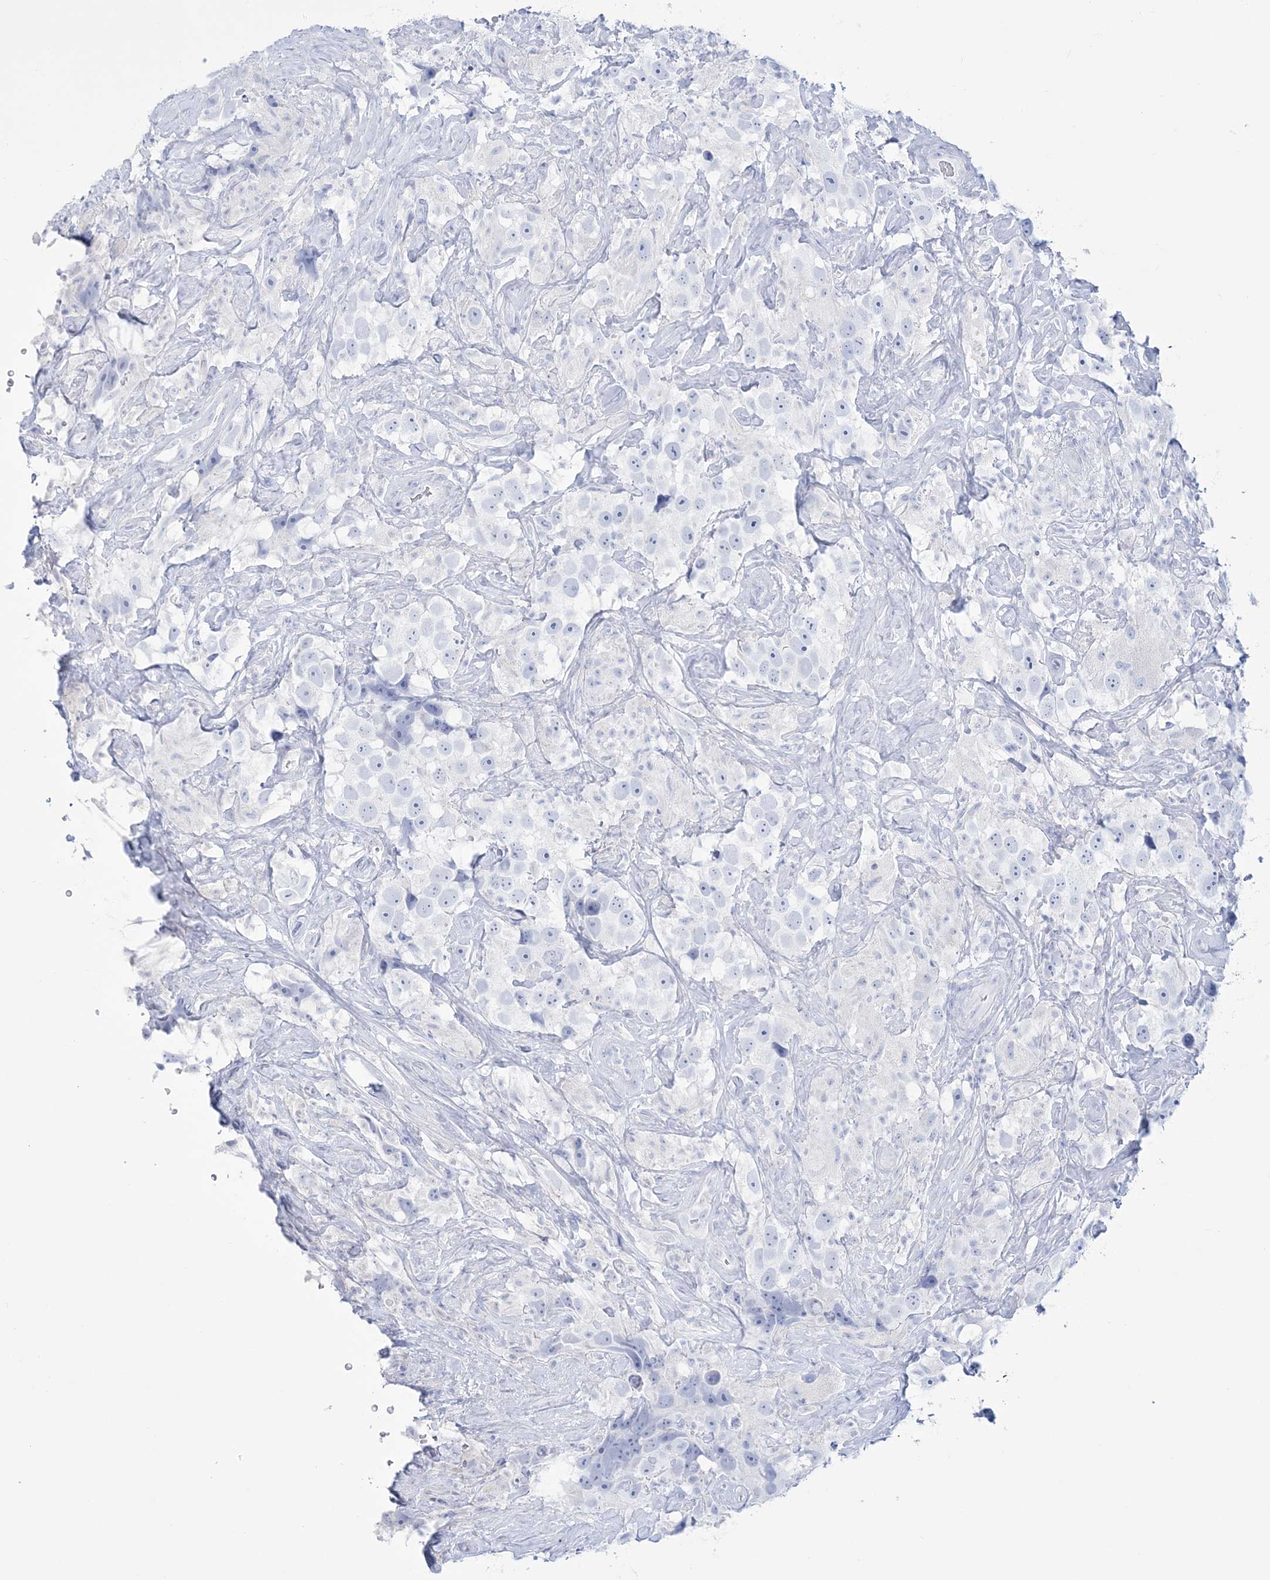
{"staining": {"intensity": "negative", "quantity": "none", "location": "none"}, "tissue": "testis cancer", "cell_type": "Tumor cells", "image_type": "cancer", "snomed": [{"axis": "morphology", "description": "Seminoma, NOS"}, {"axis": "topography", "description": "Testis"}], "caption": "Histopathology image shows no protein staining in tumor cells of testis cancer tissue.", "gene": "RBP2", "patient": {"sex": "male", "age": 49}}